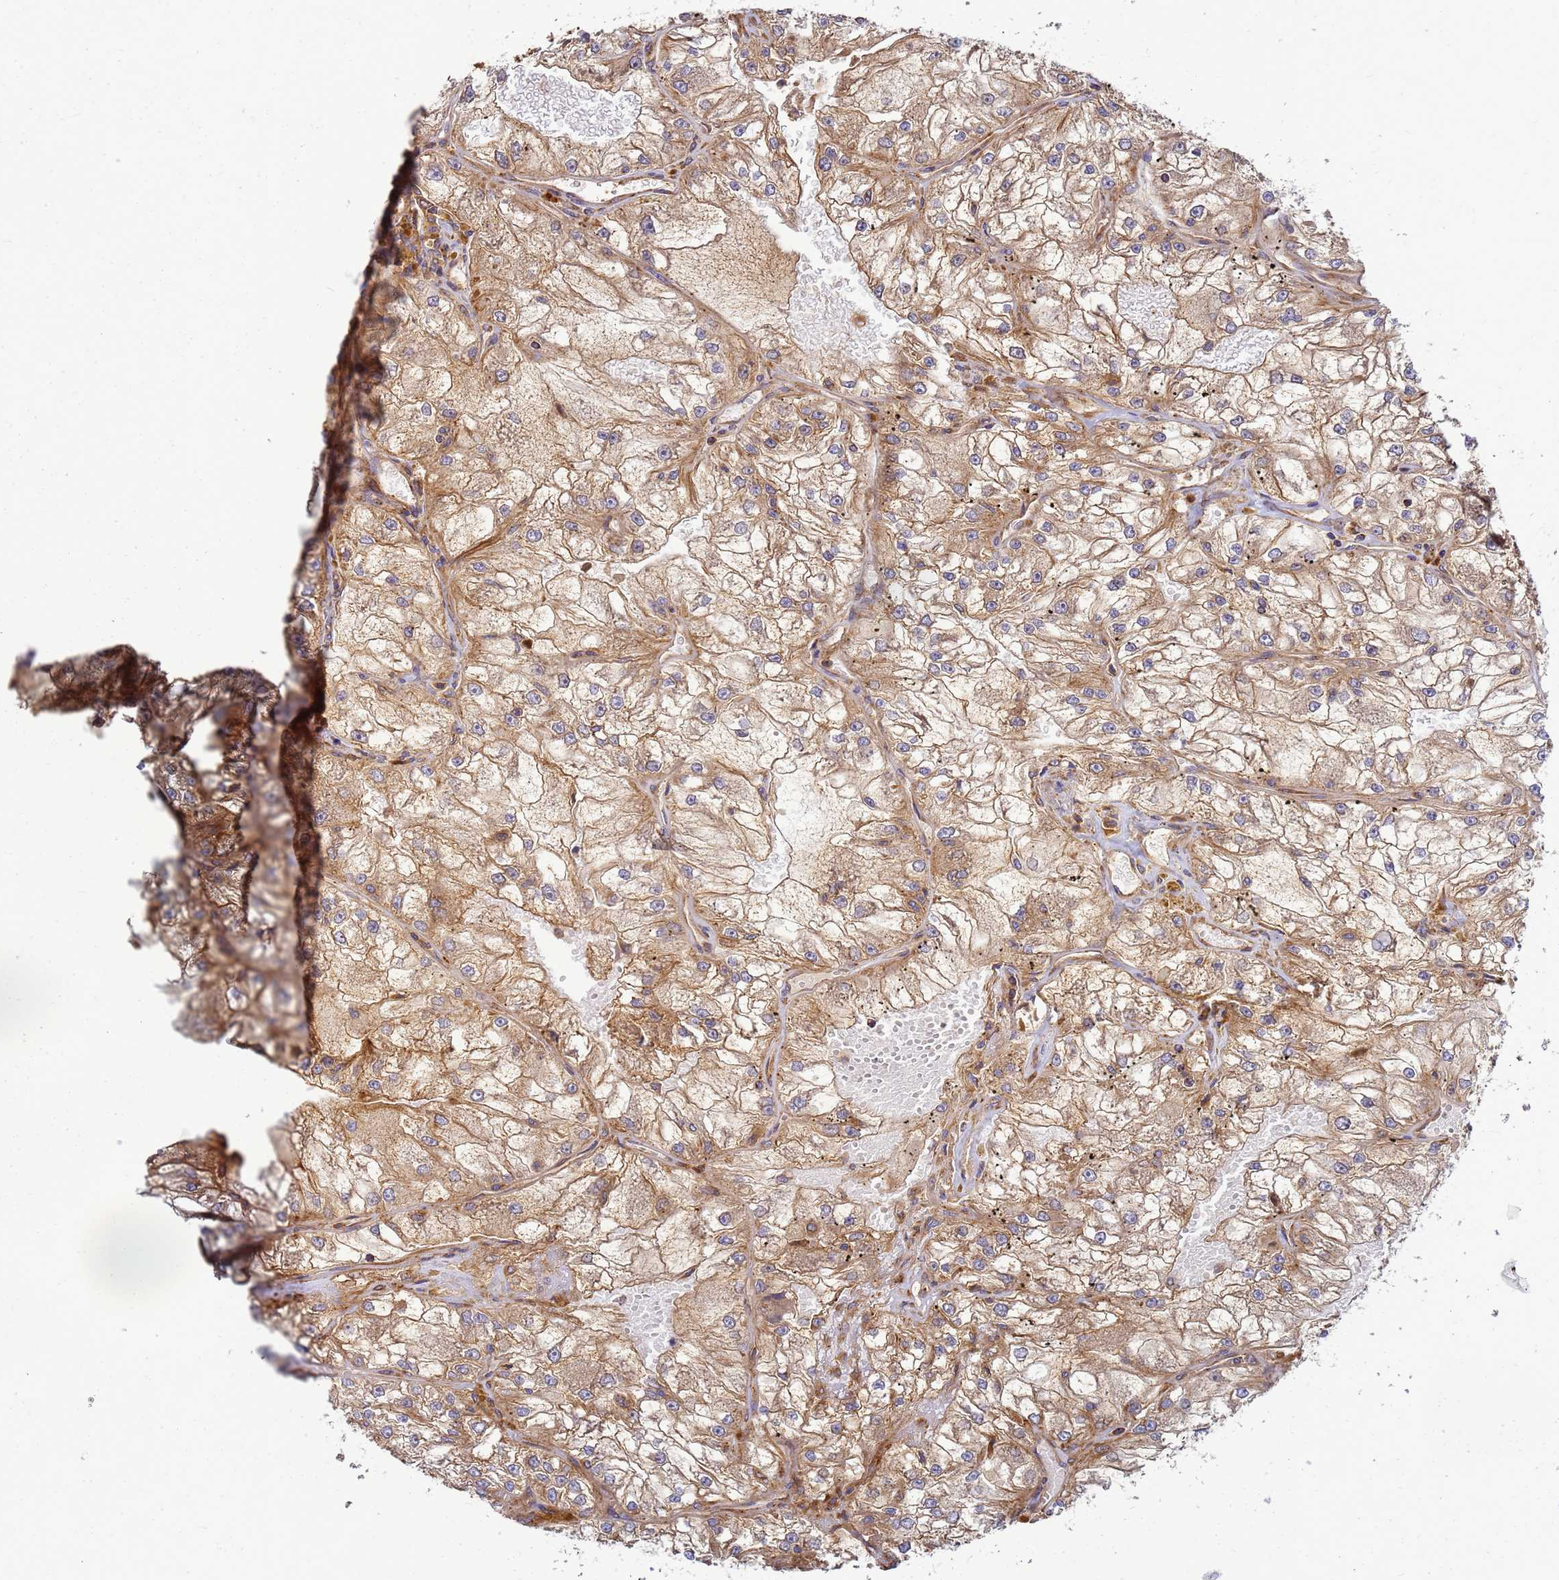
{"staining": {"intensity": "weak", "quantity": ">75%", "location": "cytoplasmic/membranous"}, "tissue": "renal cancer", "cell_type": "Tumor cells", "image_type": "cancer", "snomed": [{"axis": "morphology", "description": "Adenocarcinoma, NOS"}, {"axis": "topography", "description": "Kidney"}], "caption": "Weak cytoplasmic/membranous staining for a protein is seen in about >75% of tumor cells of renal cancer (adenocarcinoma) using immunohistochemistry.", "gene": "C2CD5", "patient": {"sex": "female", "age": 72}}